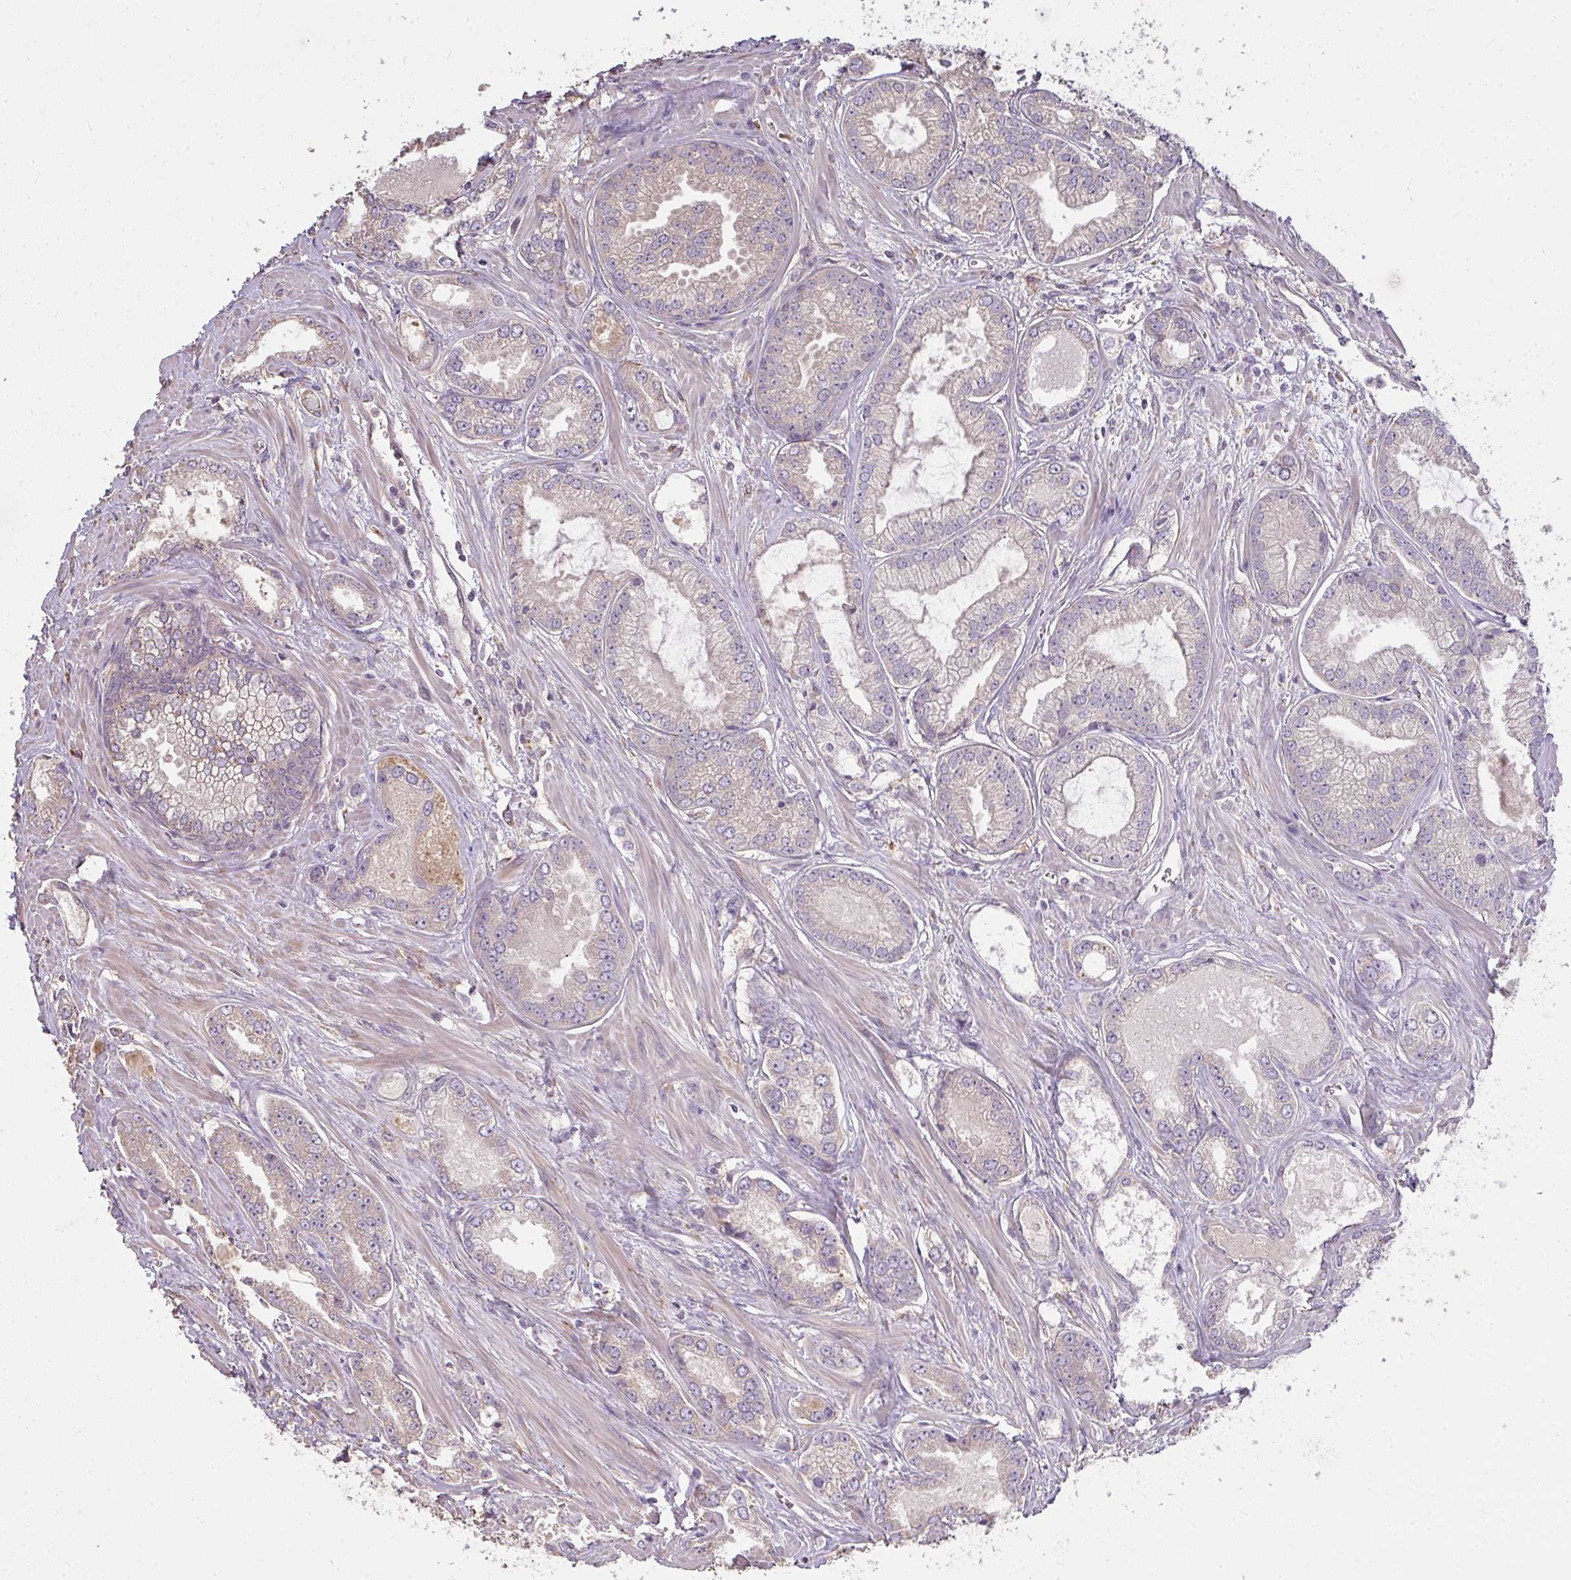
{"staining": {"intensity": "weak", "quantity": "<25%", "location": "cytoplasmic/membranous"}, "tissue": "prostate cancer", "cell_type": "Tumor cells", "image_type": "cancer", "snomed": [{"axis": "morphology", "description": "Adenocarcinoma, Medium grade"}, {"axis": "topography", "description": "Prostate"}], "caption": "Prostate adenocarcinoma (medium-grade) was stained to show a protein in brown. There is no significant positivity in tumor cells.", "gene": "BRINP3", "patient": {"sex": "male", "age": 57}}